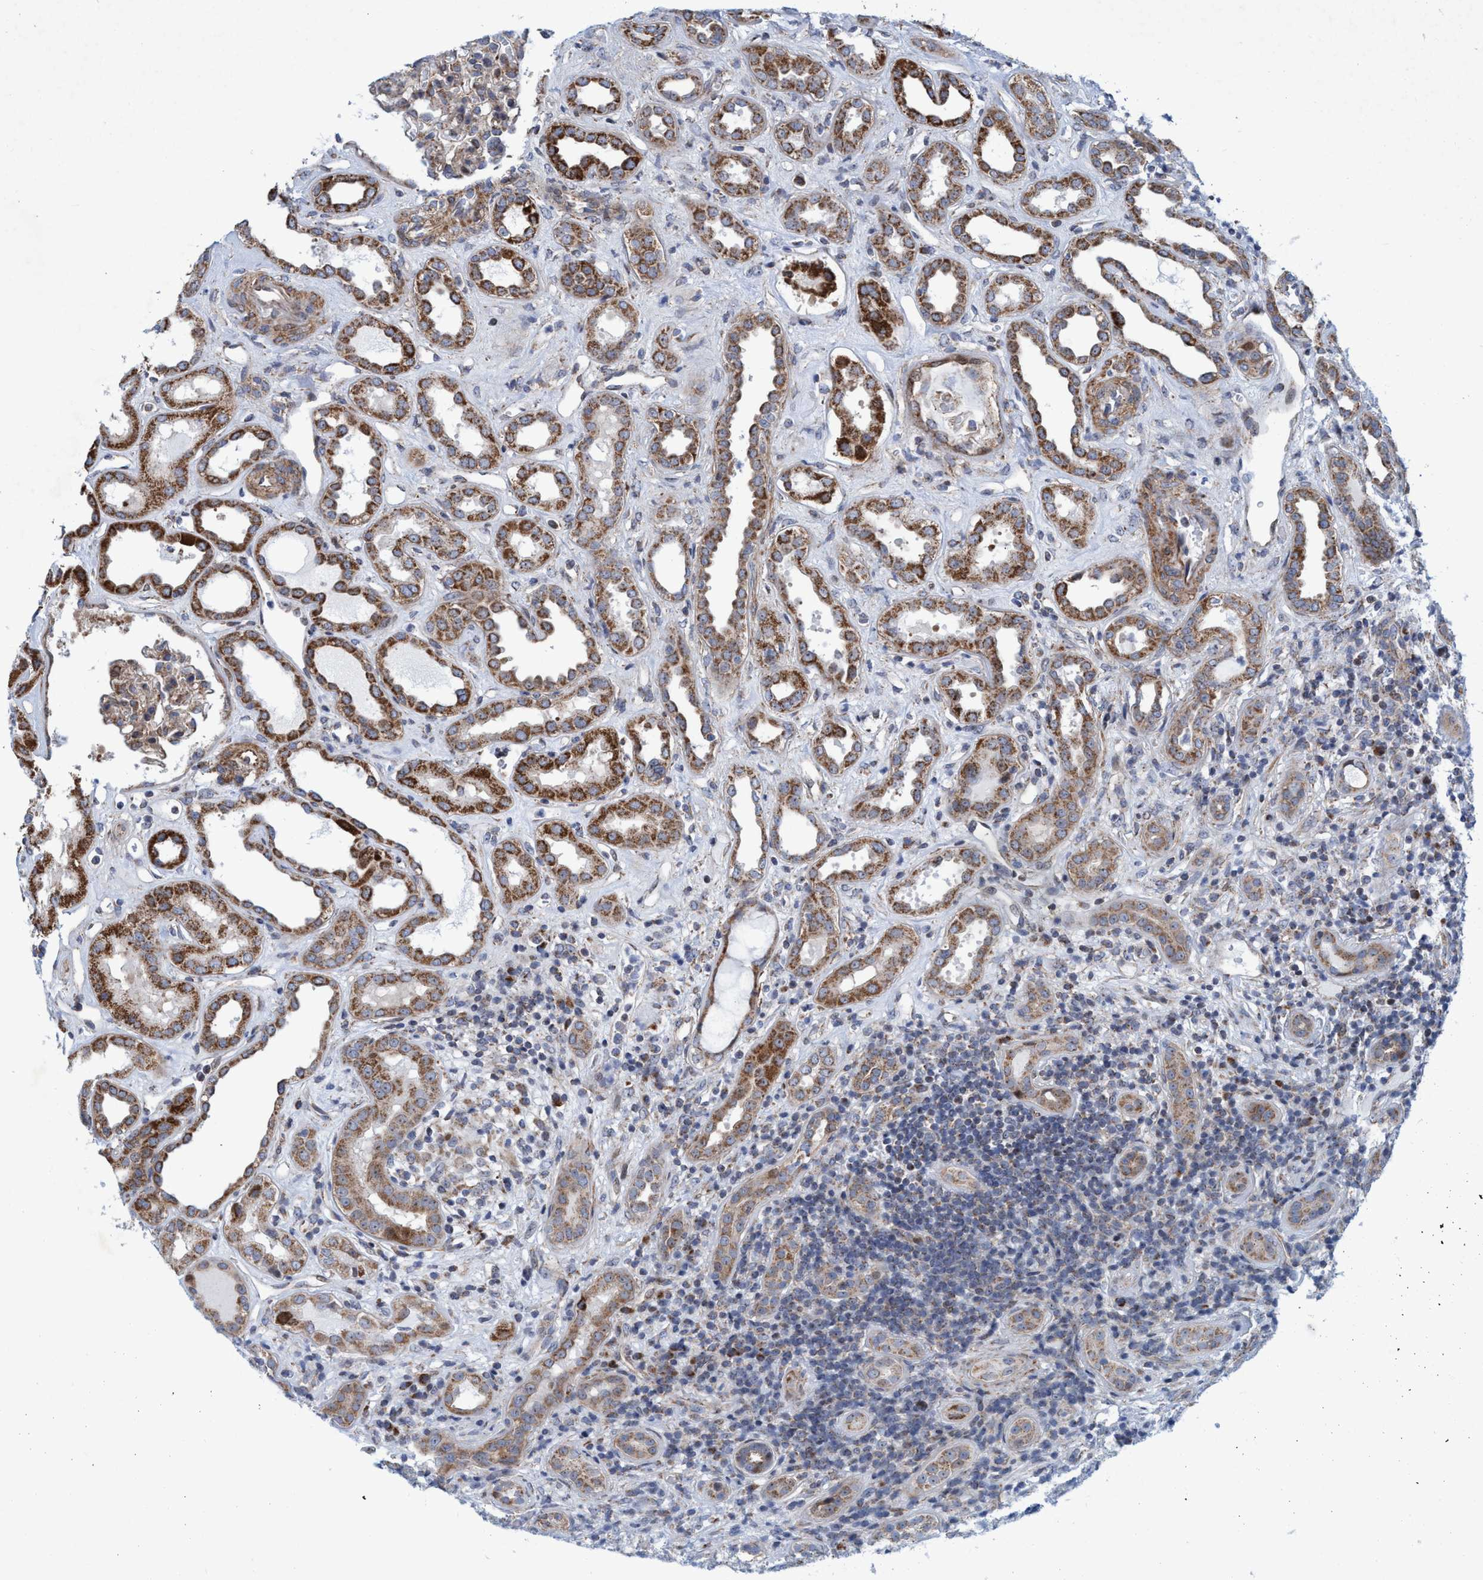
{"staining": {"intensity": "weak", "quantity": ">75%", "location": "cytoplasmic/membranous"}, "tissue": "kidney", "cell_type": "Cells in glomeruli", "image_type": "normal", "snomed": [{"axis": "morphology", "description": "Normal tissue, NOS"}, {"axis": "topography", "description": "Kidney"}], "caption": "Protein staining by IHC exhibits weak cytoplasmic/membranous staining in approximately >75% of cells in glomeruli in benign kidney. (Stains: DAB in brown, nuclei in blue, Microscopy: brightfield microscopy at high magnification).", "gene": "POLR1F", "patient": {"sex": "male", "age": 59}}